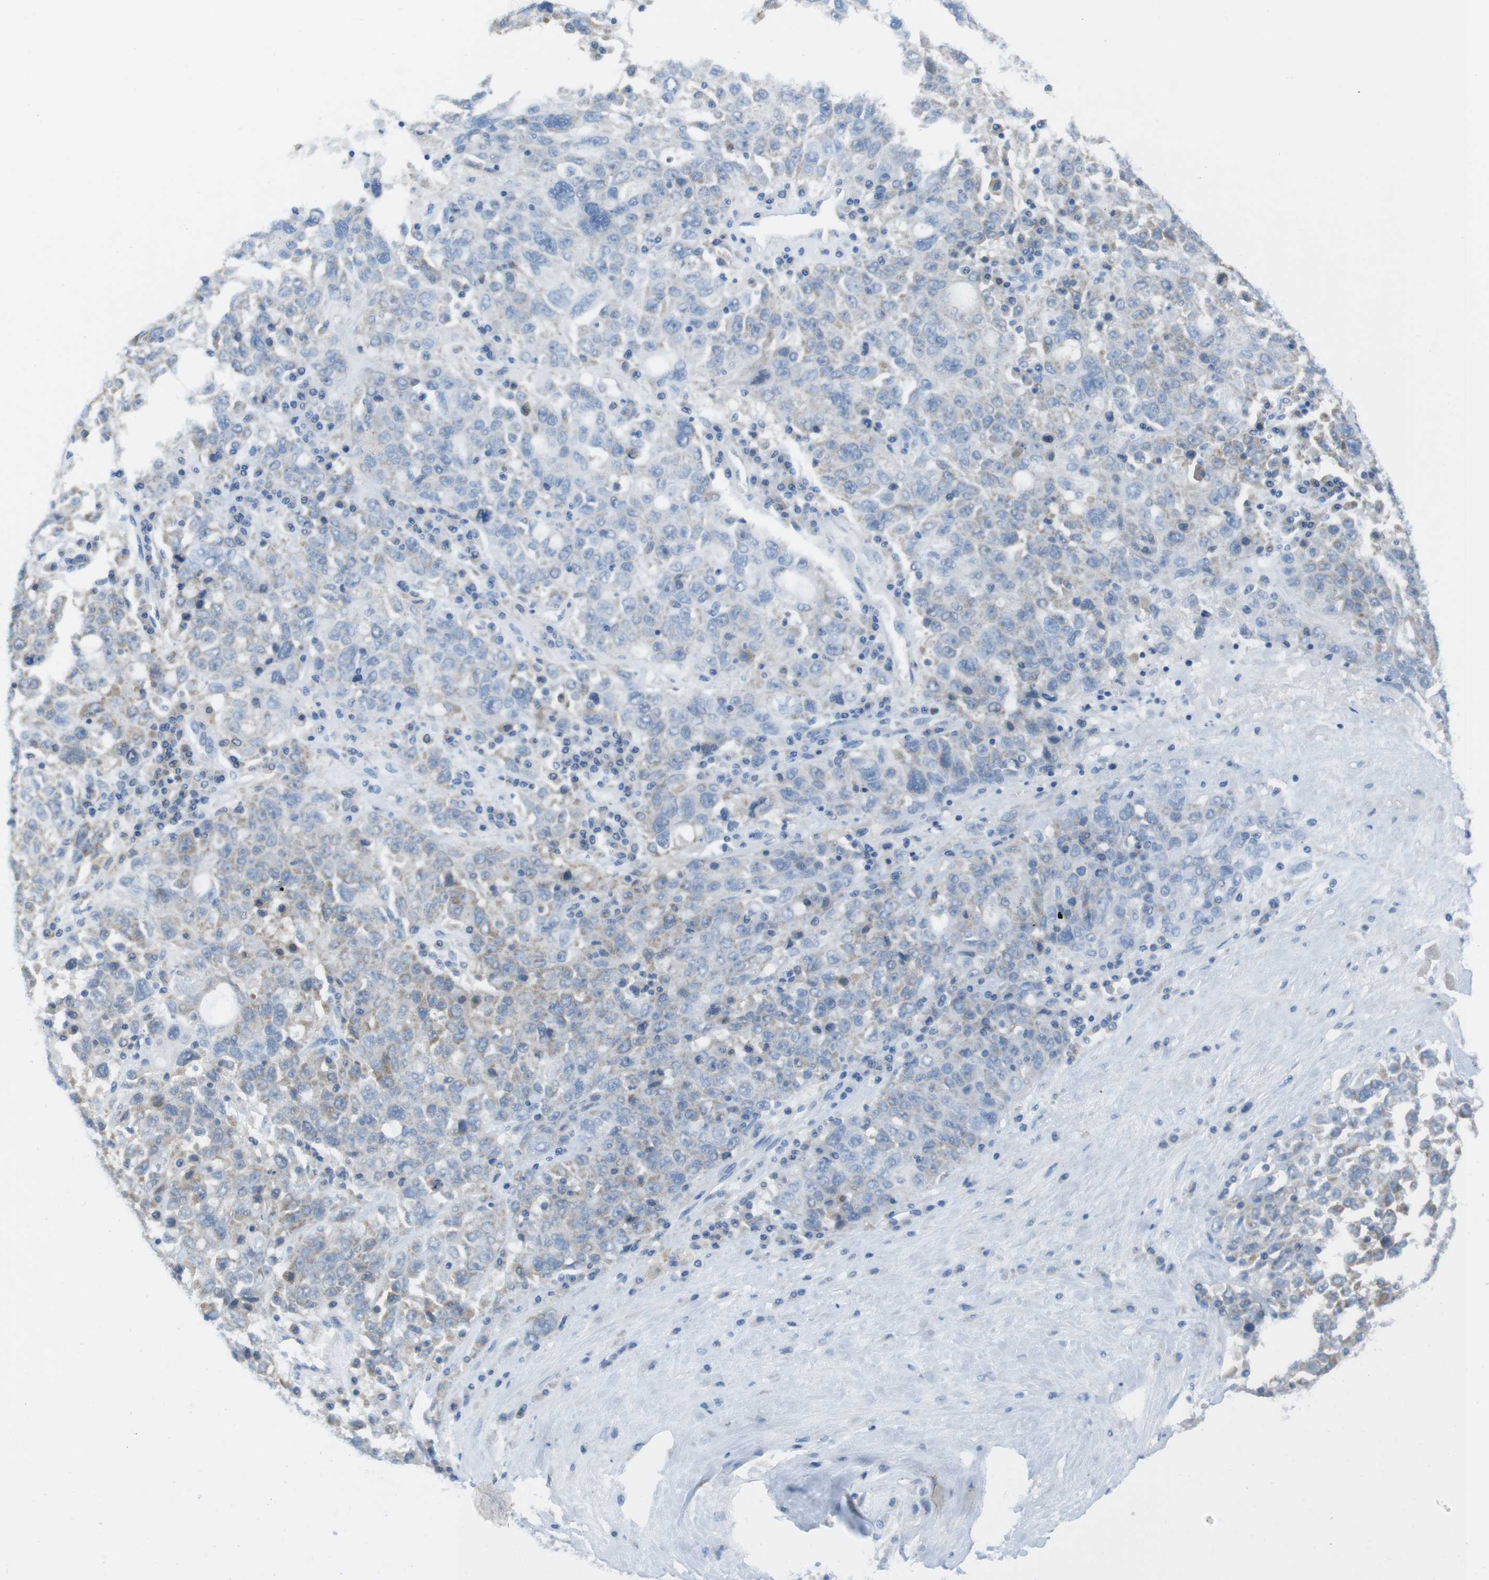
{"staining": {"intensity": "weak", "quantity": "<25%", "location": "cytoplasmic/membranous"}, "tissue": "ovarian cancer", "cell_type": "Tumor cells", "image_type": "cancer", "snomed": [{"axis": "morphology", "description": "Carcinoma, endometroid"}, {"axis": "topography", "description": "Ovary"}], "caption": "The immunohistochemistry (IHC) histopathology image has no significant expression in tumor cells of ovarian endometroid carcinoma tissue.", "gene": "MTHFD1", "patient": {"sex": "female", "age": 62}}